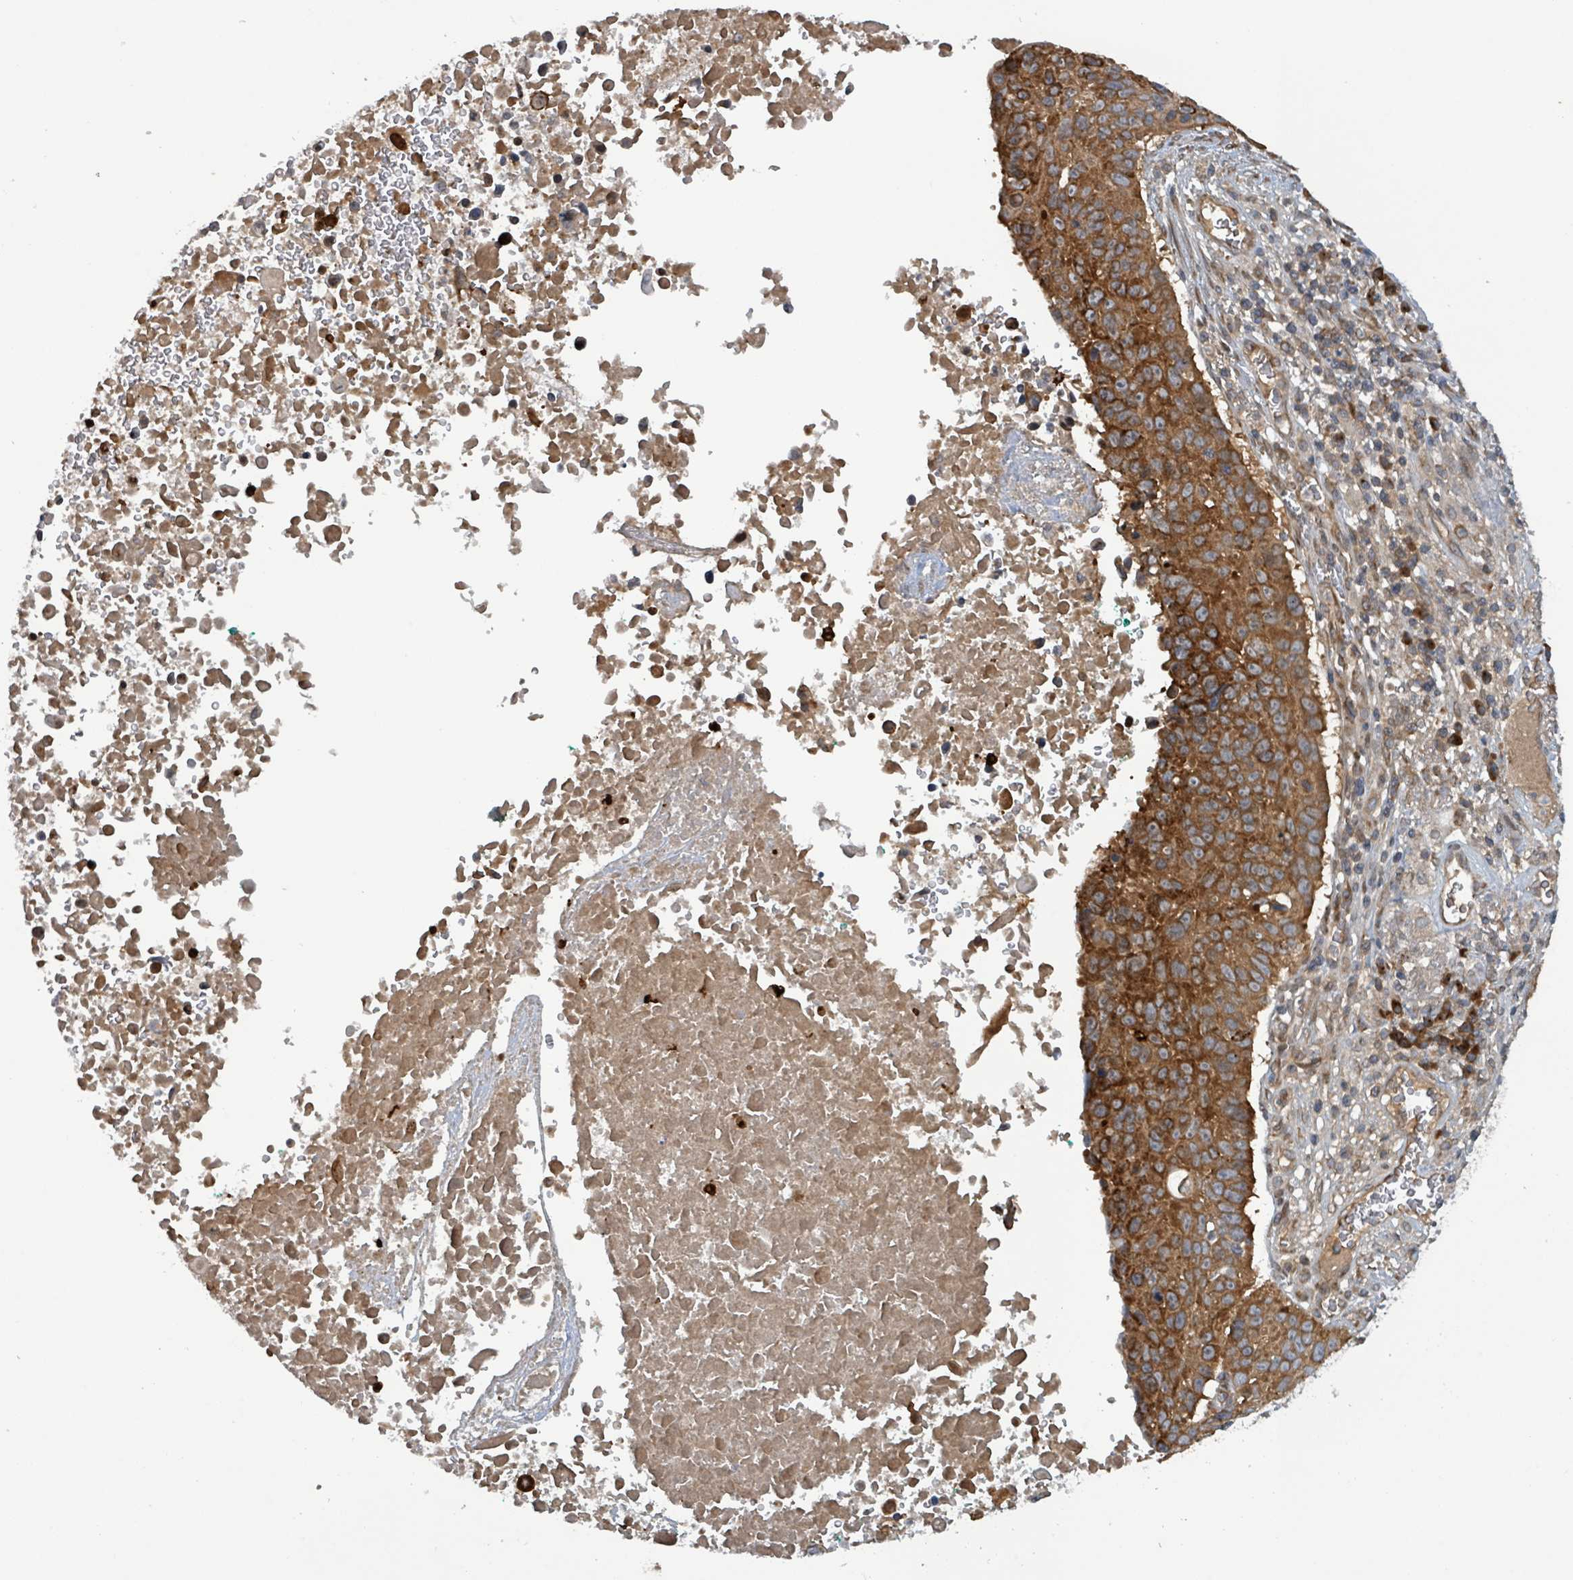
{"staining": {"intensity": "strong", "quantity": ">75%", "location": "cytoplasmic/membranous"}, "tissue": "lung cancer", "cell_type": "Tumor cells", "image_type": "cancer", "snomed": [{"axis": "morphology", "description": "Squamous cell carcinoma, NOS"}, {"axis": "topography", "description": "Lung"}], "caption": "Lung cancer was stained to show a protein in brown. There is high levels of strong cytoplasmic/membranous positivity in about >75% of tumor cells. (Stains: DAB (3,3'-diaminobenzidine) in brown, nuclei in blue, Microscopy: brightfield microscopy at high magnification).", "gene": "OR51E1", "patient": {"sex": "male", "age": 66}}